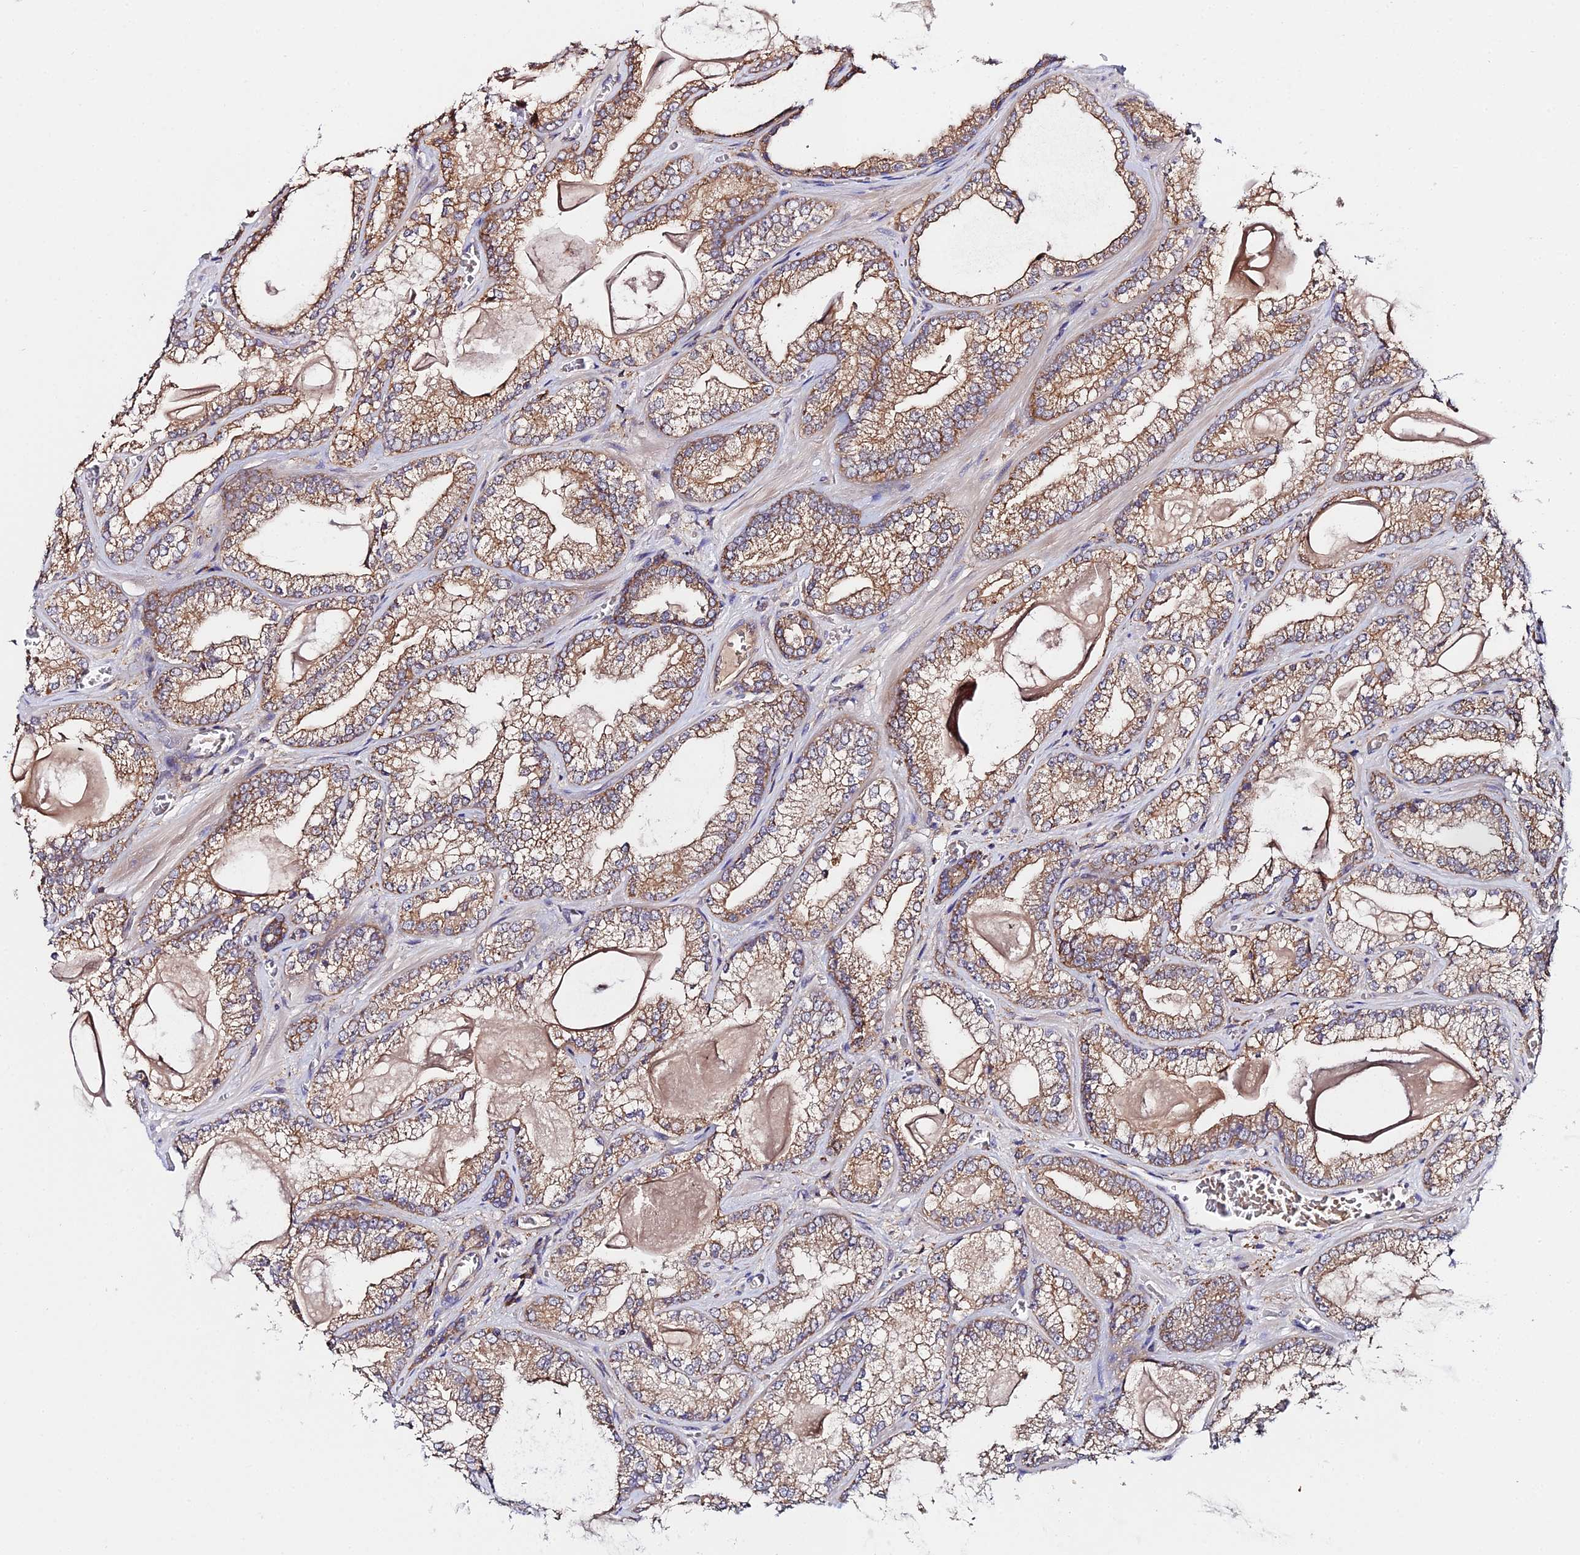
{"staining": {"intensity": "moderate", "quantity": ">75%", "location": "cytoplasmic/membranous"}, "tissue": "prostate cancer", "cell_type": "Tumor cells", "image_type": "cancer", "snomed": [{"axis": "morphology", "description": "Adenocarcinoma, Low grade"}, {"axis": "topography", "description": "Prostate"}], "caption": "Human adenocarcinoma (low-grade) (prostate) stained with a brown dye exhibits moderate cytoplasmic/membranous positive expression in about >75% of tumor cells.", "gene": "ZBED8", "patient": {"sex": "male", "age": 57}}